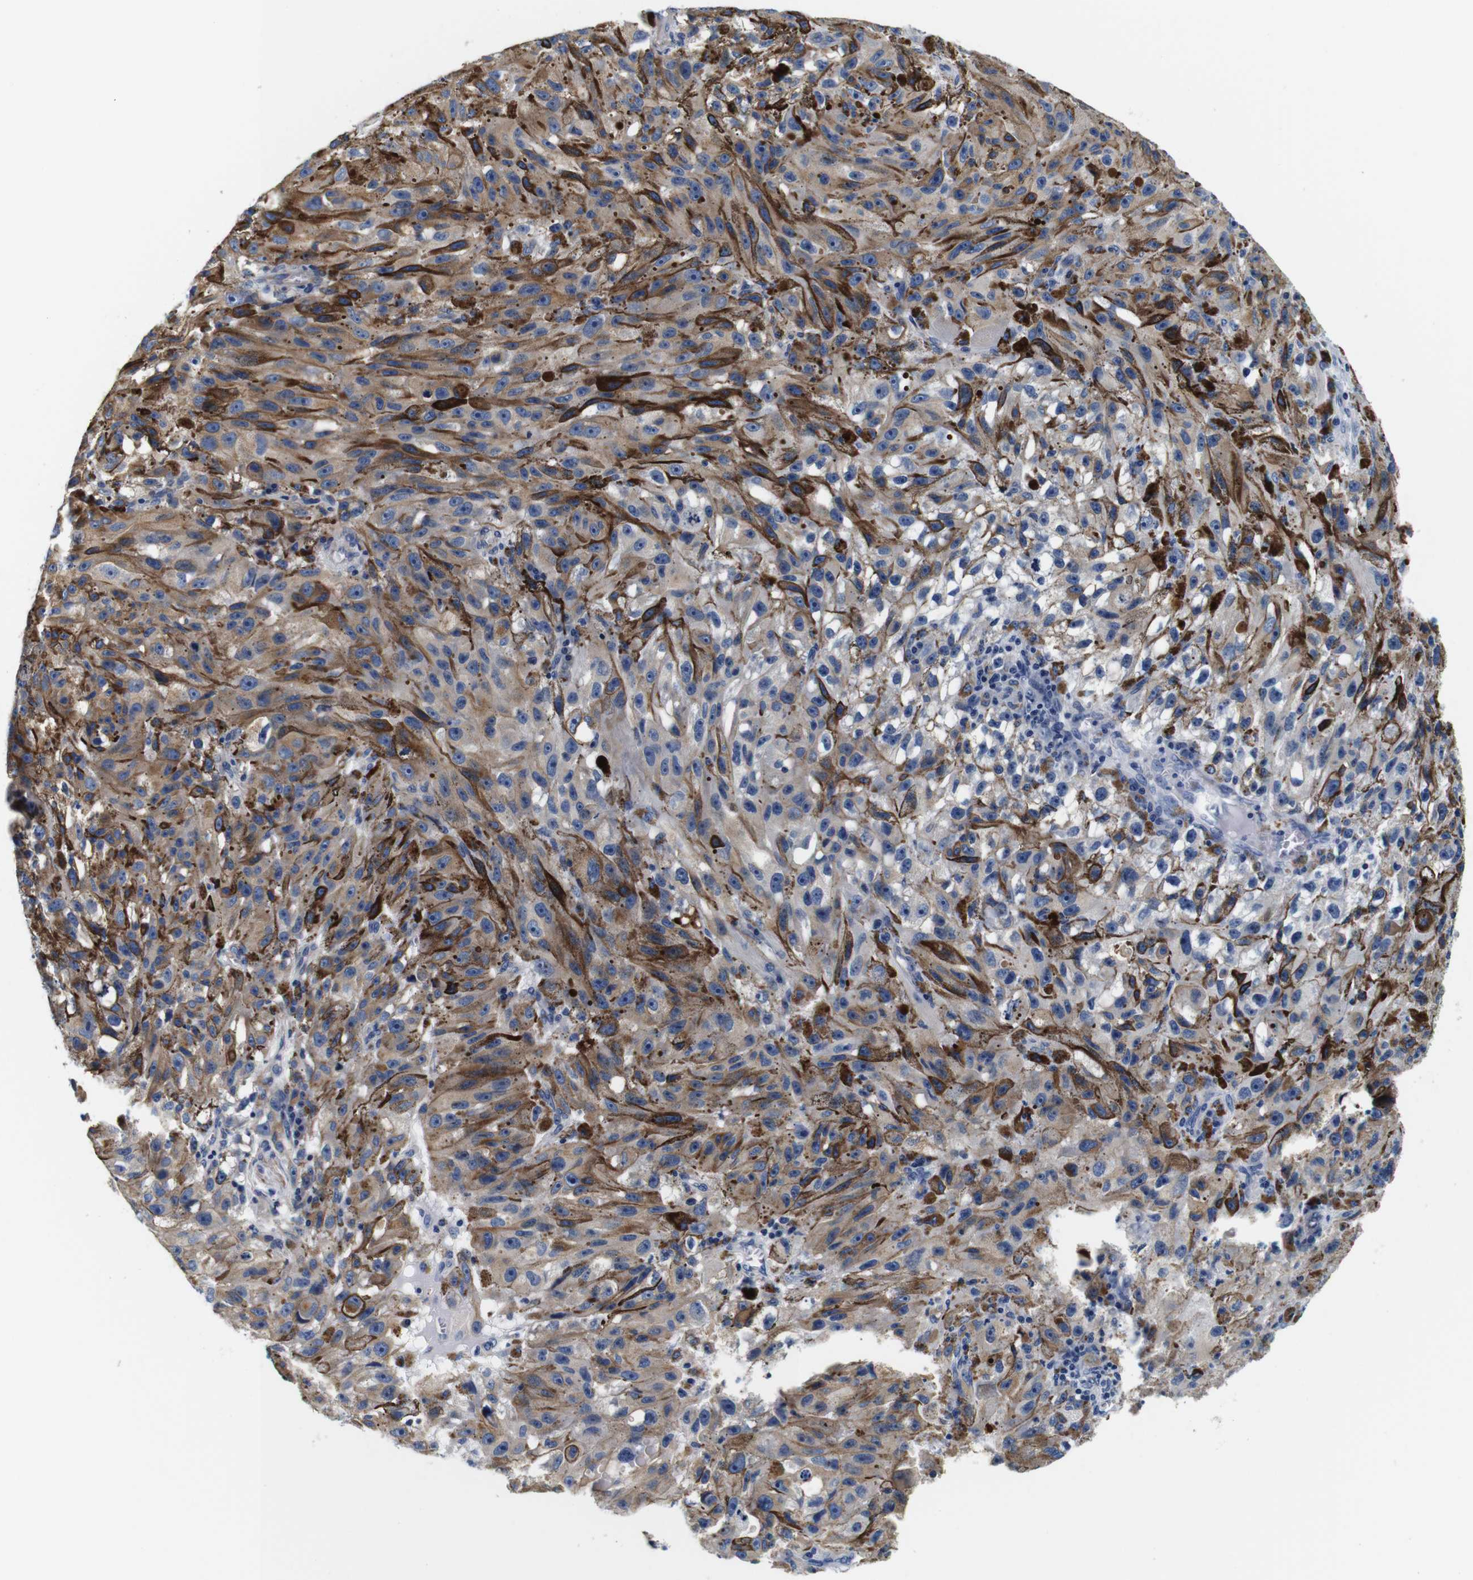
{"staining": {"intensity": "moderate", "quantity": "25%-75%", "location": "cytoplasmic/membranous"}, "tissue": "melanoma", "cell_type": "Tumor cells", "image_type": "cancer", "snomed": [{"axis": "morphology", "description": "Malignant melanoma, NOS"}, {"axis": "topography", "description": "Skin"}], "caption": "Melanoma stained for a protein displays moderate cytoplasmic/membranous positivity in tumor cells.", "gene": "GP1BA", "patient": {"sex": "female", "age": 104}}